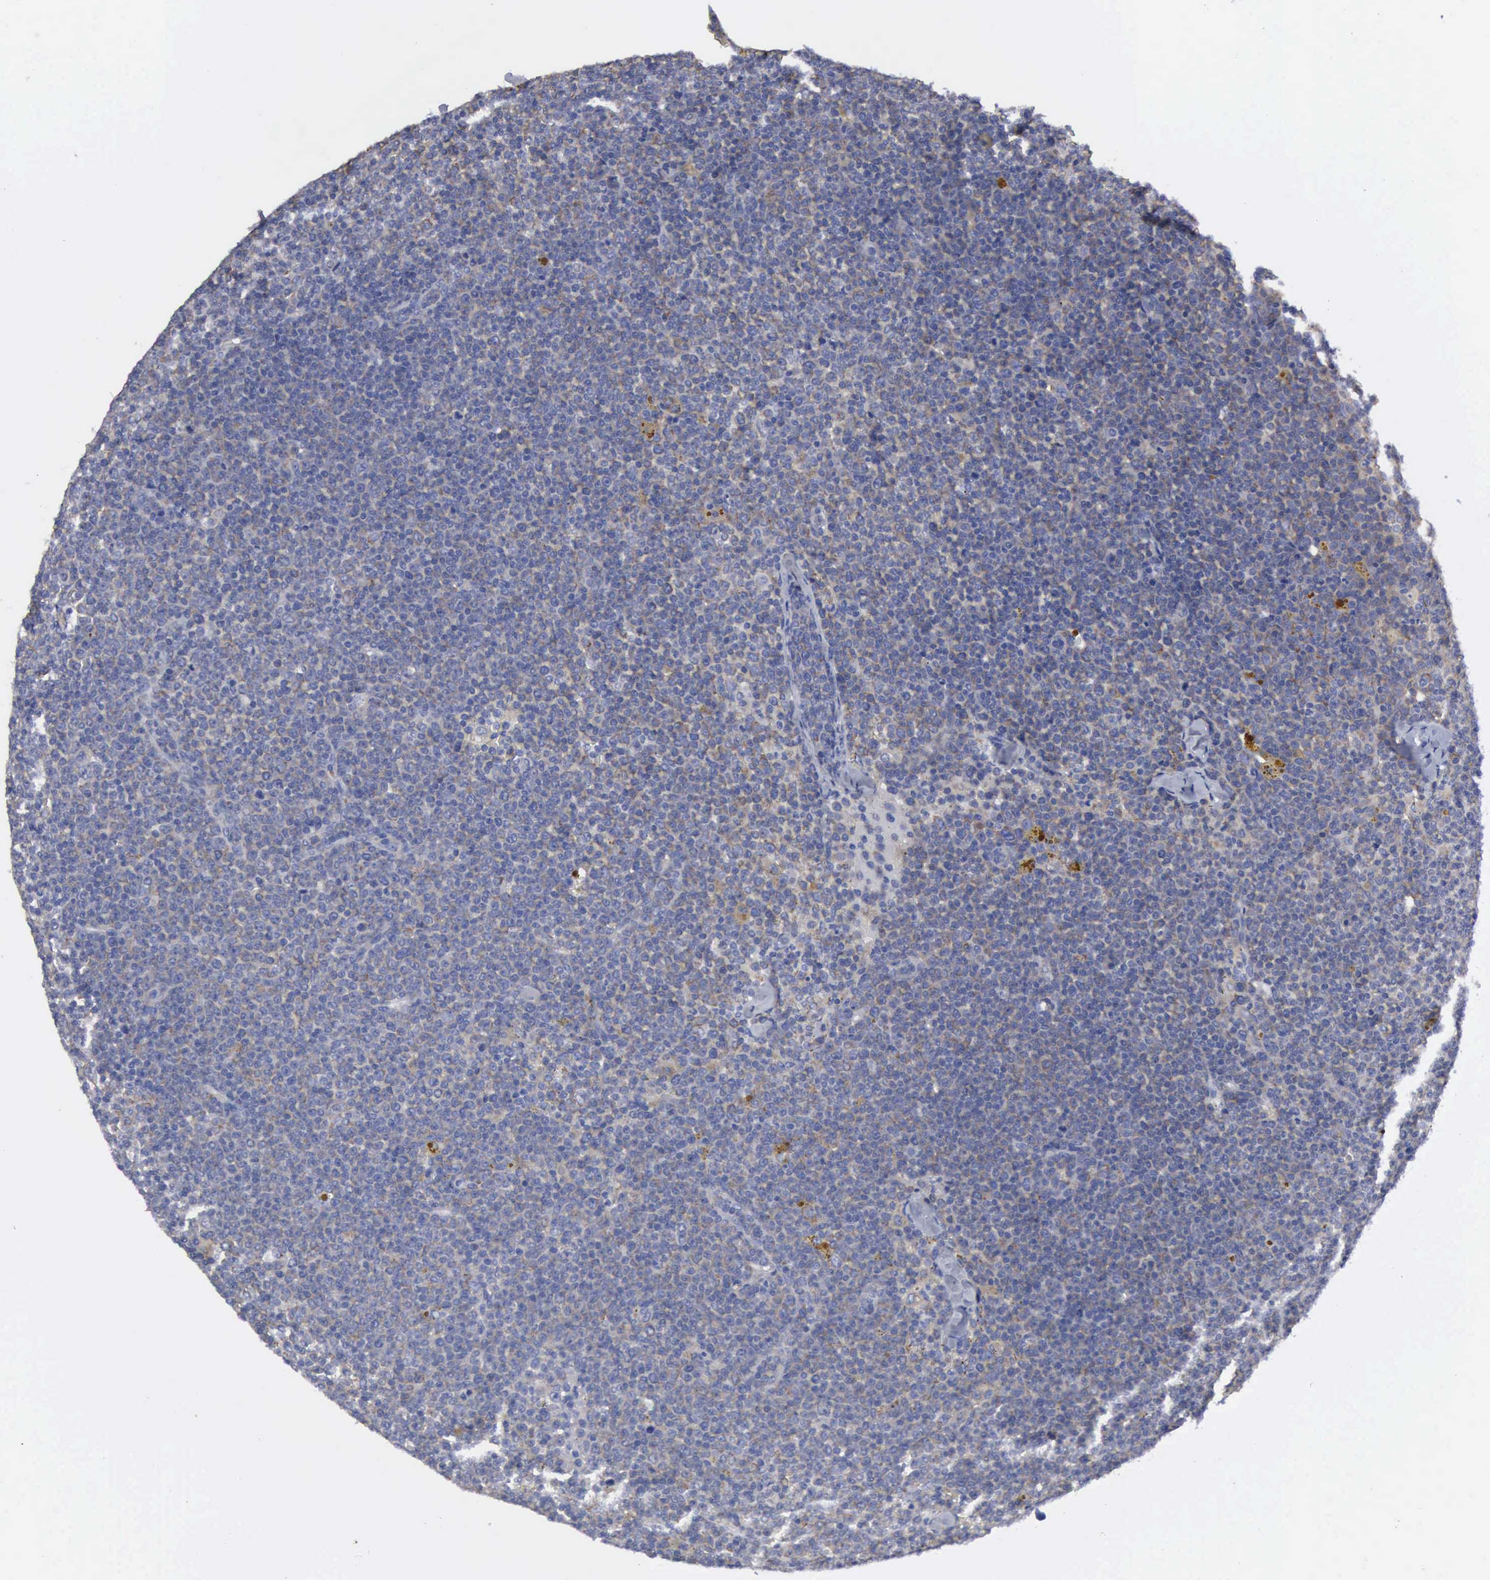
{"staining": {"intensity": "weak", "quantity": "<25%", "location": "cytoplasmic/membranous"}, "tissue": "lymphoma", "cell_type": "Tumor cells", "image_type": "cancer", "snomed": [{"axis": "morphology", "description": "Malignant lymphoma, non-Hodgkin's type, Low grade"}, {"axis": "topography", "description": "Lymph node"}], "caption": "Image shows no significant protein staining in tumor cells of malignant lymphoma, non-Hodgkin's type (low-grade). (Brightfield microscopy of DAB IHC at high magnification).", "gene": "TXLNG", "patient": {"sex": "male", "age": 50}}